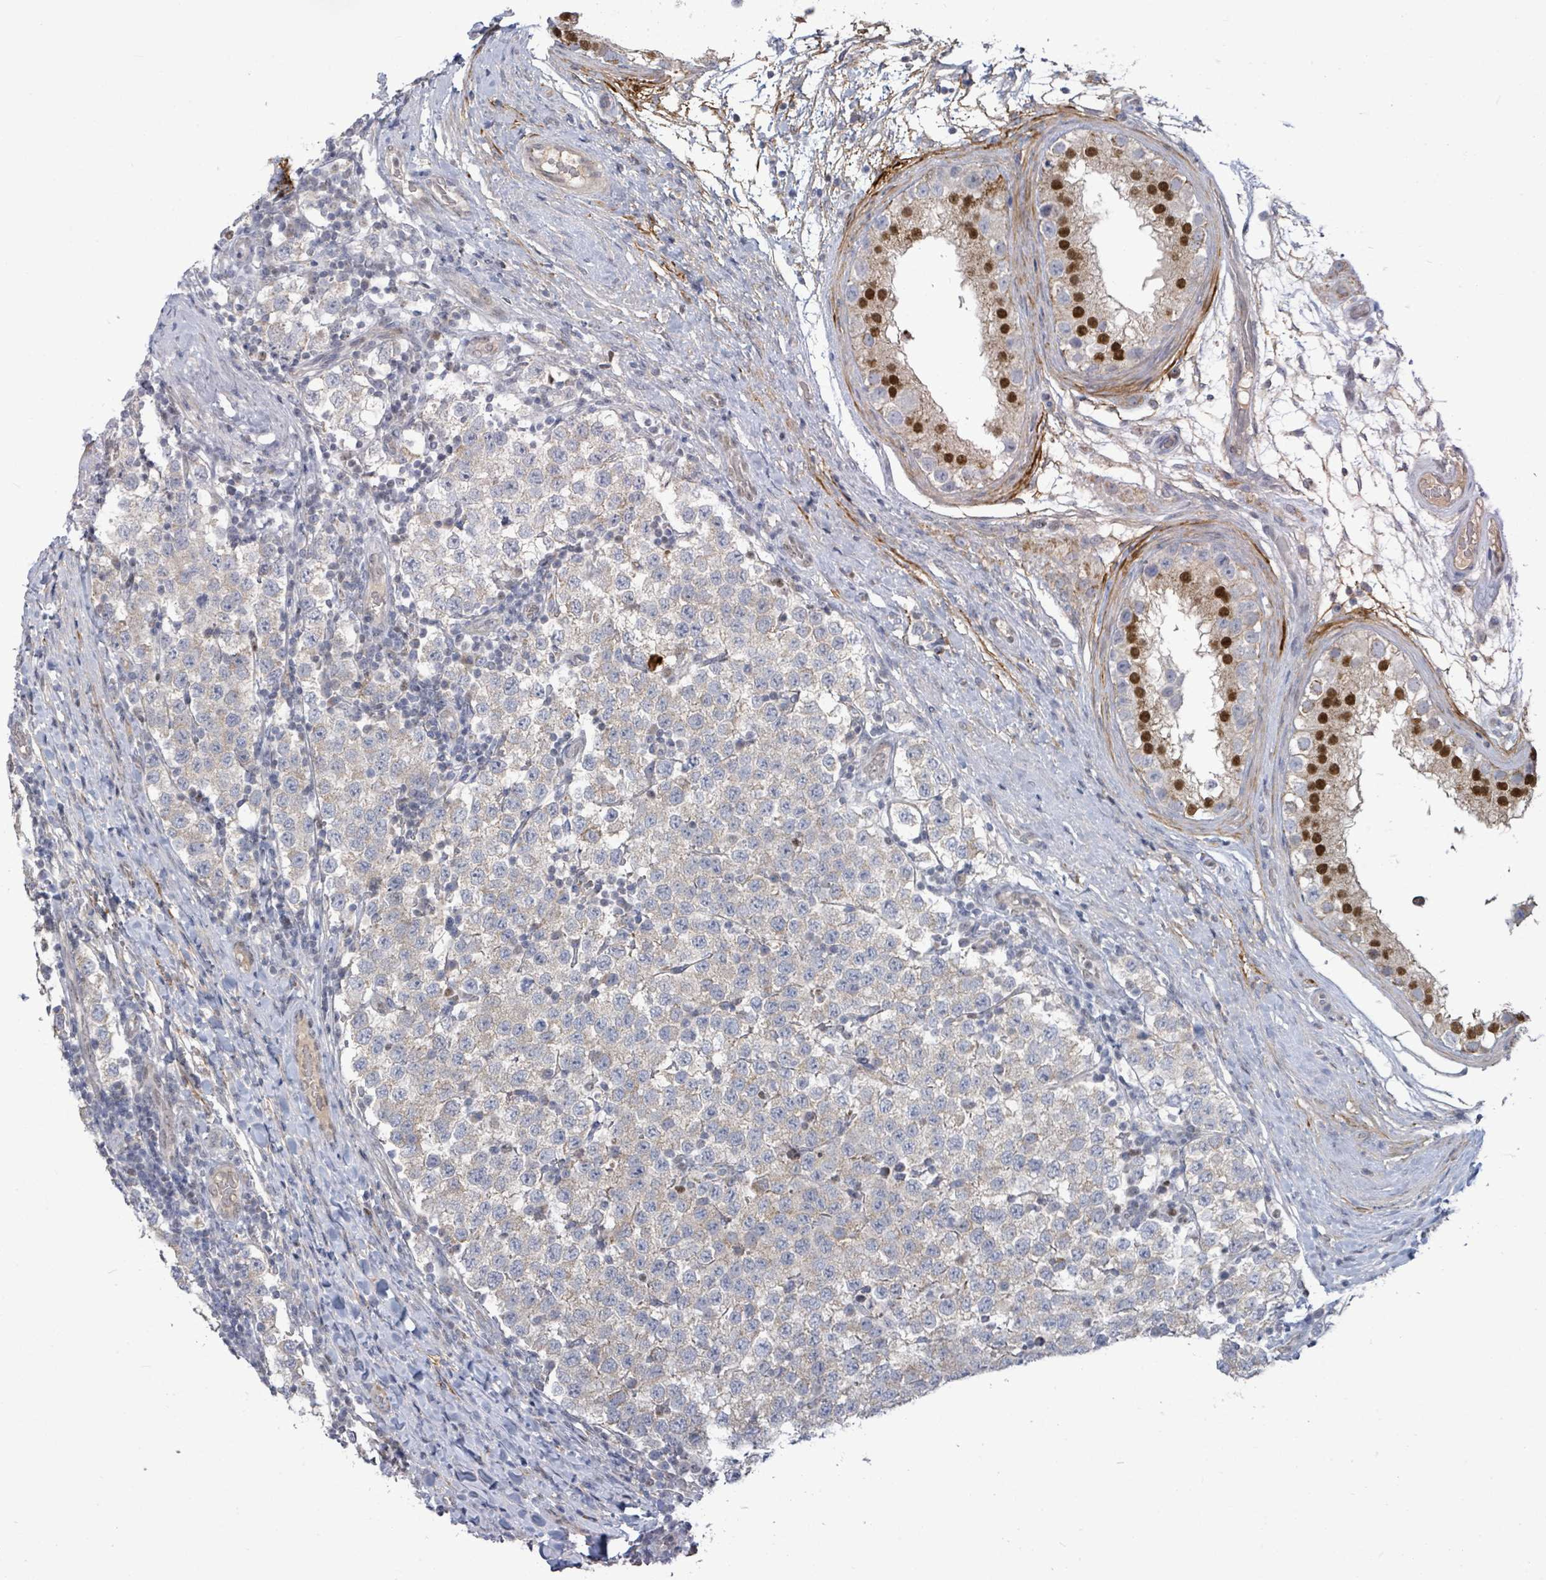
{"staining": {"intensity": "negative", "quantity": "none", "location": "none"}, "tissue": "testis cancer", "cell_type": "Tumor cells", "image_type": "cancer", "snomed": [{"axis": "morphology", "description": "Seminoma, NOS"}, {"axis": "topography", "description": "Testis"}], "caption": "Human testis cancer (seminoma) stained for a protein using immunohistochemistry (IHC) demonstrates no staining in tumor cells.", "gene": "ZFPM1", "patient": {"sex": "male", "age": 34}}